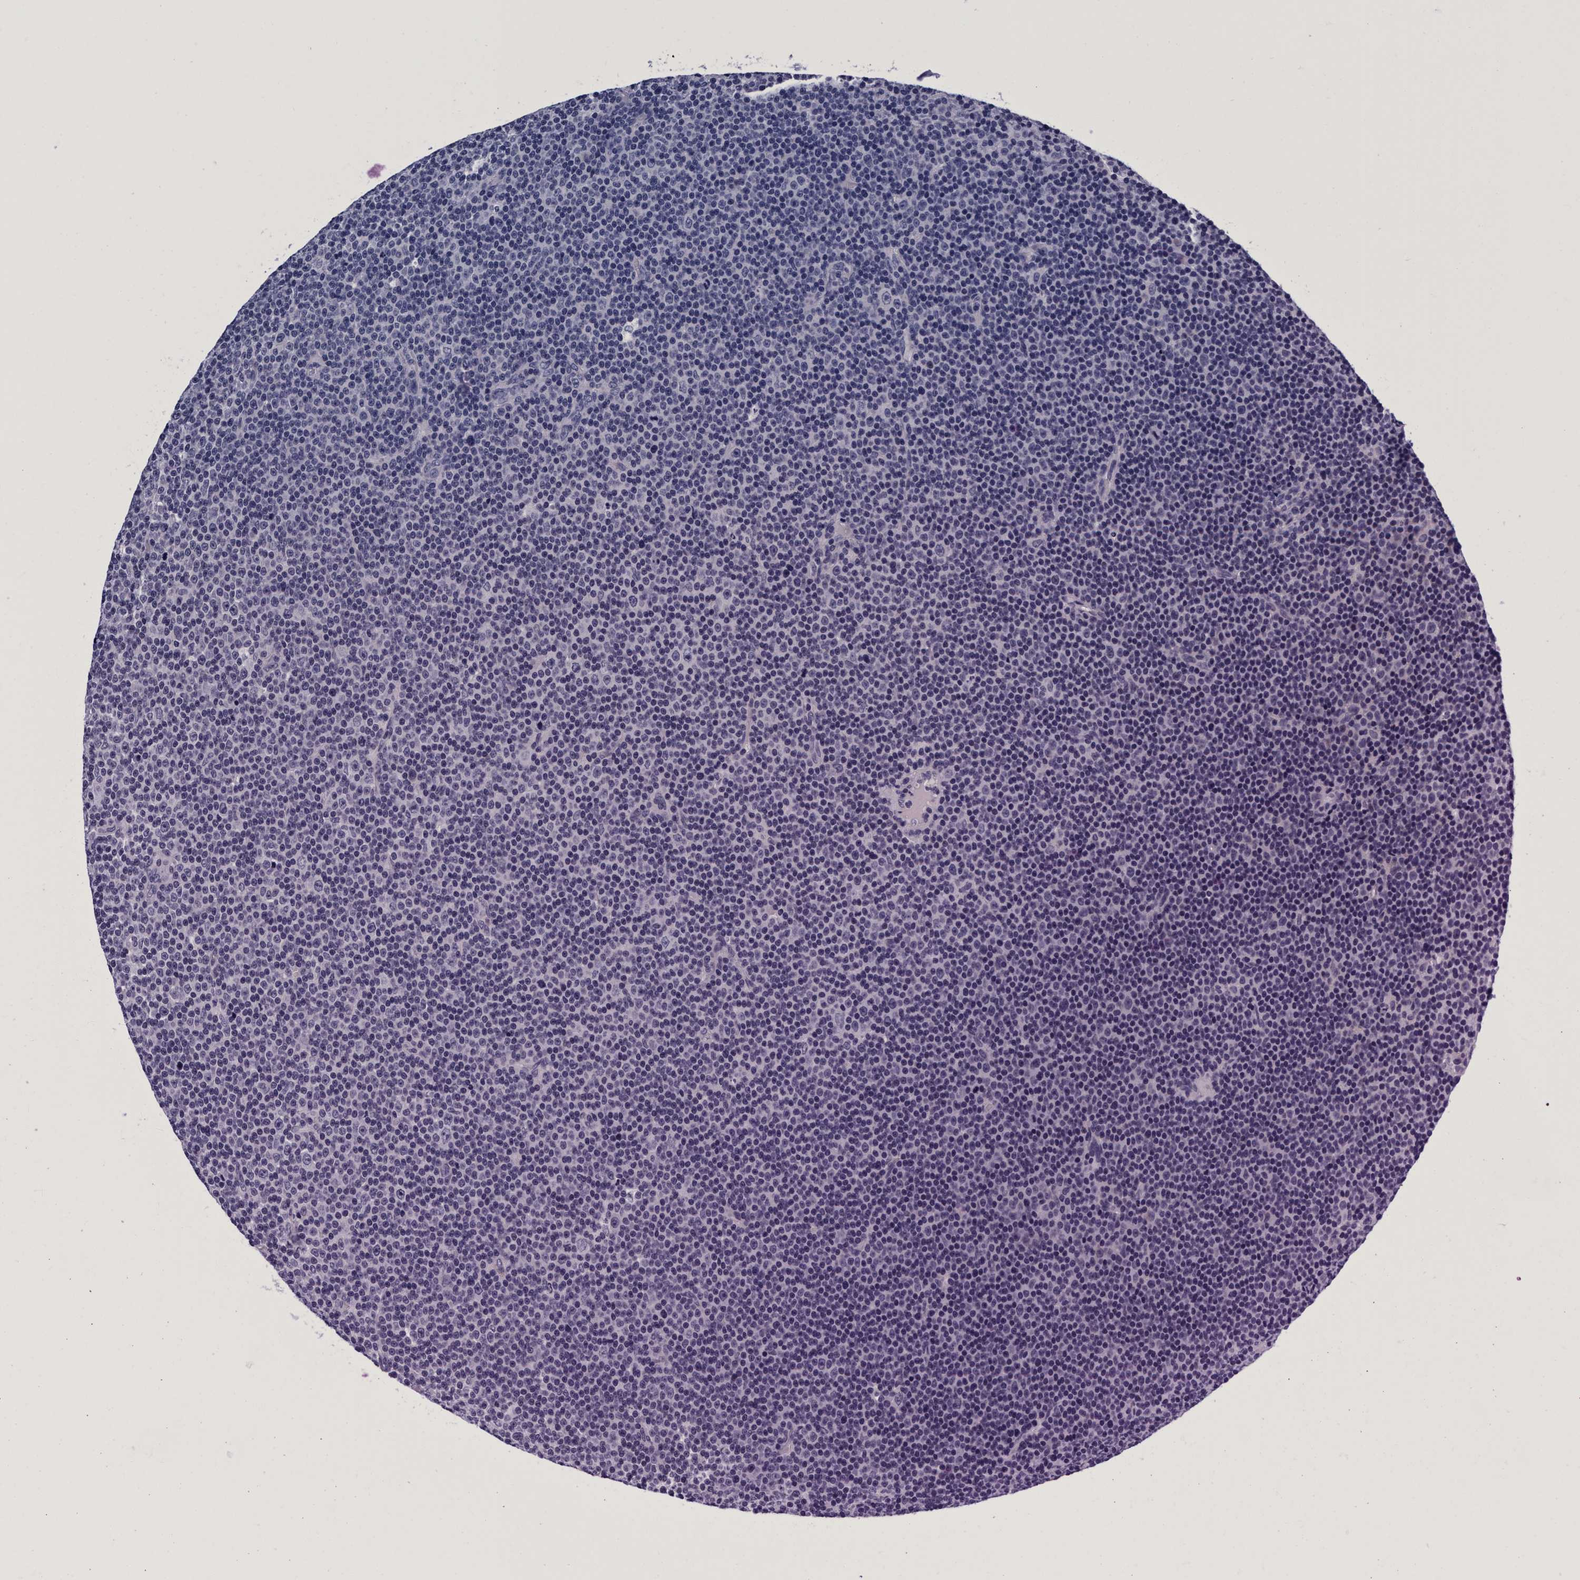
{"staining": {"intensity": "negative", "quantity": "none", "location": "none"}, "tissue": "lymphoma", "cell_type": "Tumor cells", "image_type": "cancer", "snomed": [{"axis": "morphology", "description": "Malignant lymphoma, non-Hodgkin's type, Low grade"}, {"axis": "topography", "description": "Lymph node"}], "caption": "Tumor cells are negative for brown protein staining in low-grade malignant lymphoma, non-Hodgkin's type.", "gene": "PLPPR1", "patient": {"sex": "female", "age": 67}}